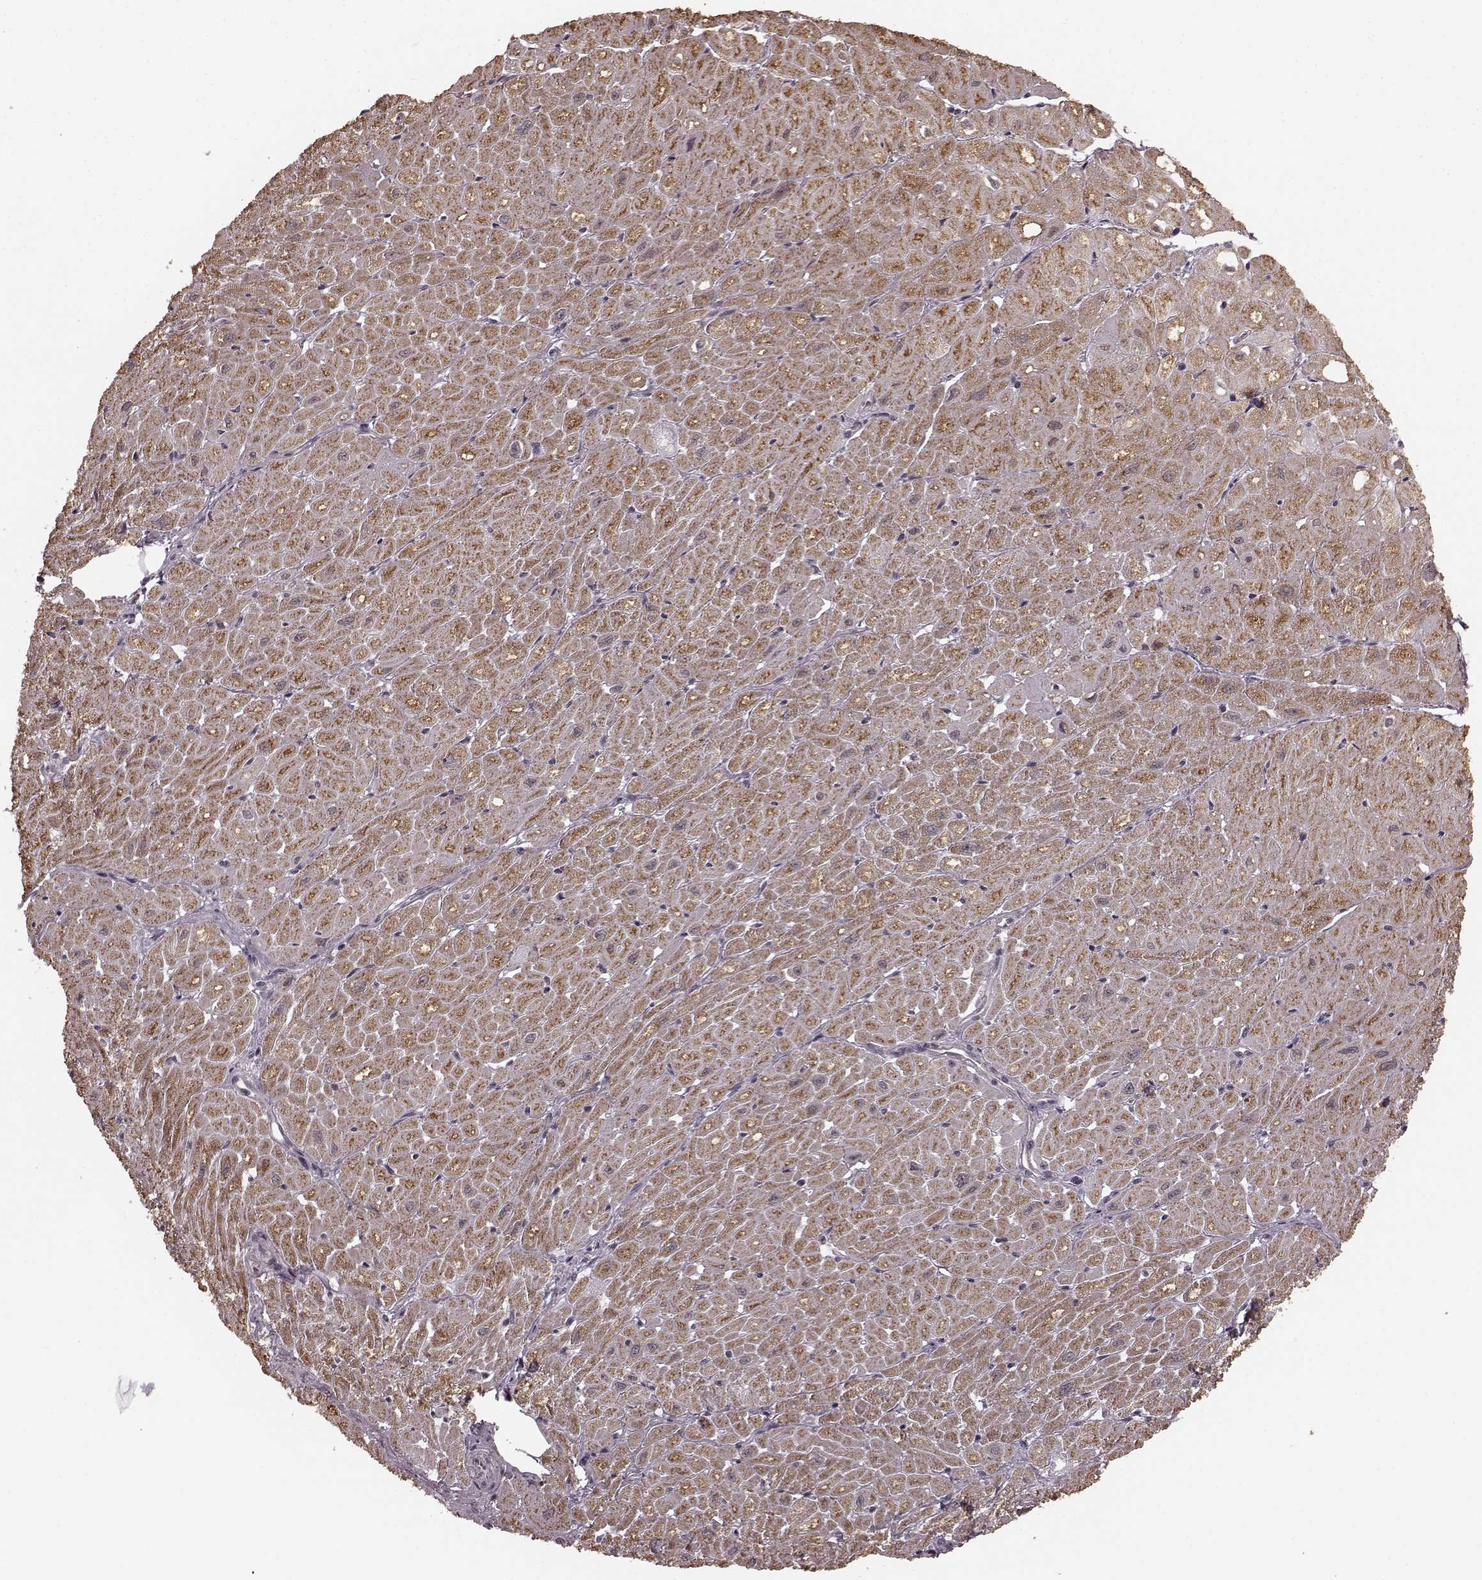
{"staining": {"intensity": "weak", "quantity": "25%-75%", "location": "cytoplasmic/membranous"}, "tissue": "heart muscle", "cell_type": "Cardiomyocytes", "image_type": "normal", "snomed": [{"axis": "morphology", "description": "Normal tissue, NOS"}, {"axis": "topography", "description": "Heart"}], "caption": "Heart muscle stained with immunohistochemistry (IHC) demonstrates weak cytoplasmic/membranous staining in about 25%-75% of cardiomyocytes. (Brightfield microscopy of DAB IHC at high magnification).", "gene": "PLCB4", "patient": {"sex": "male", "age": 62}}